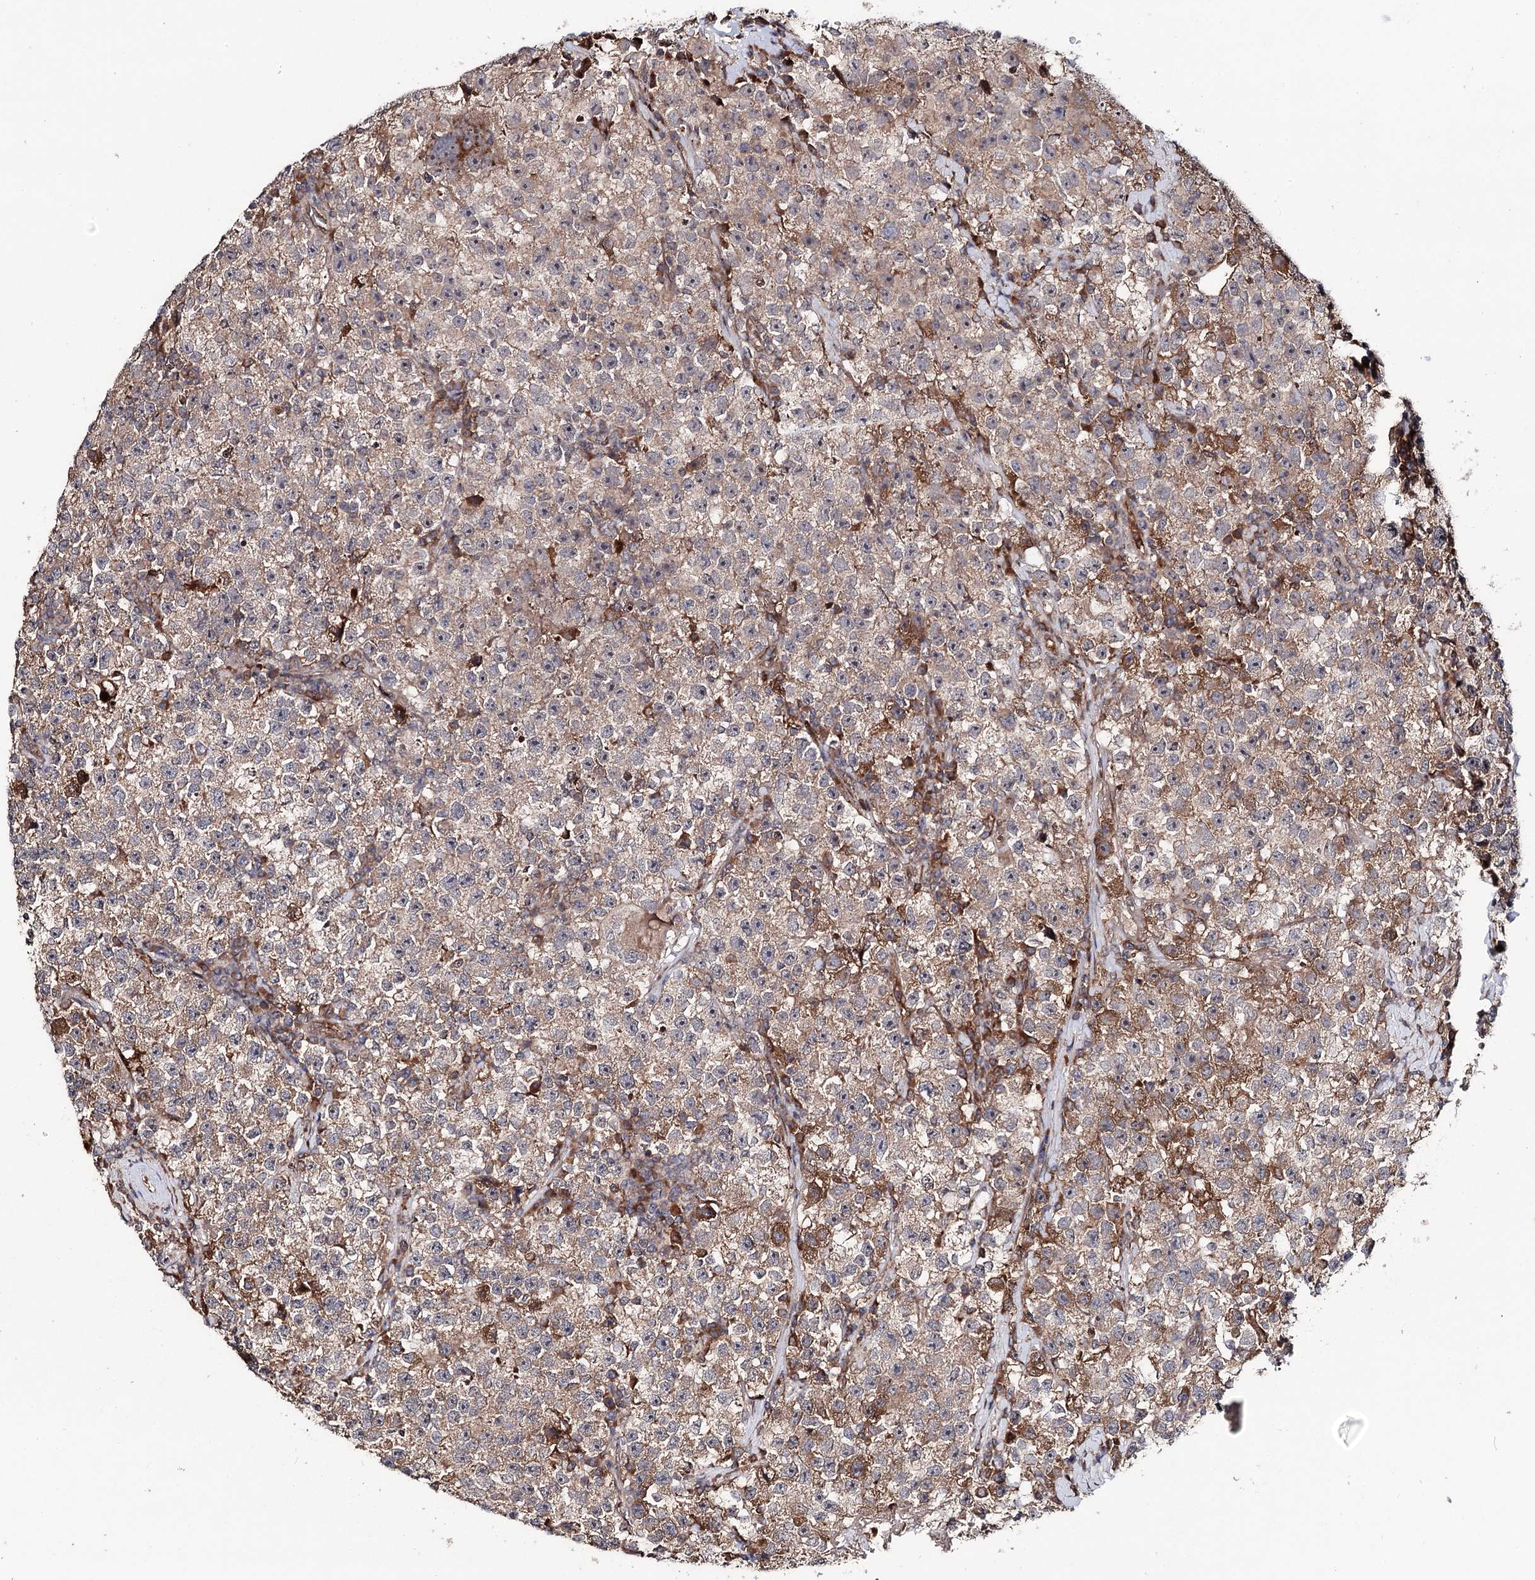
{"staining": {"intensity": "moderate", "quantity": "<25%", "location": "cytoplasmic/membranous"}, "tissue": "testis cancer", "cell_type": "Tumor cells", "image_type": "cancer", "snomed": [{"axis": "morphology", "description": "Seminoma, NOS"}, {"axis": "topography", "description": "Testis"}], "caption": "Immunohistochemistry (IHC) image of seminoma (testis) stained for a protein (brown), which reveals low levels of moderate cytoplasmic/membranous staining in about <25% of tumor cells.", "gene": "MSANTD2", "patient": {"sex": "male", "age": 22}}